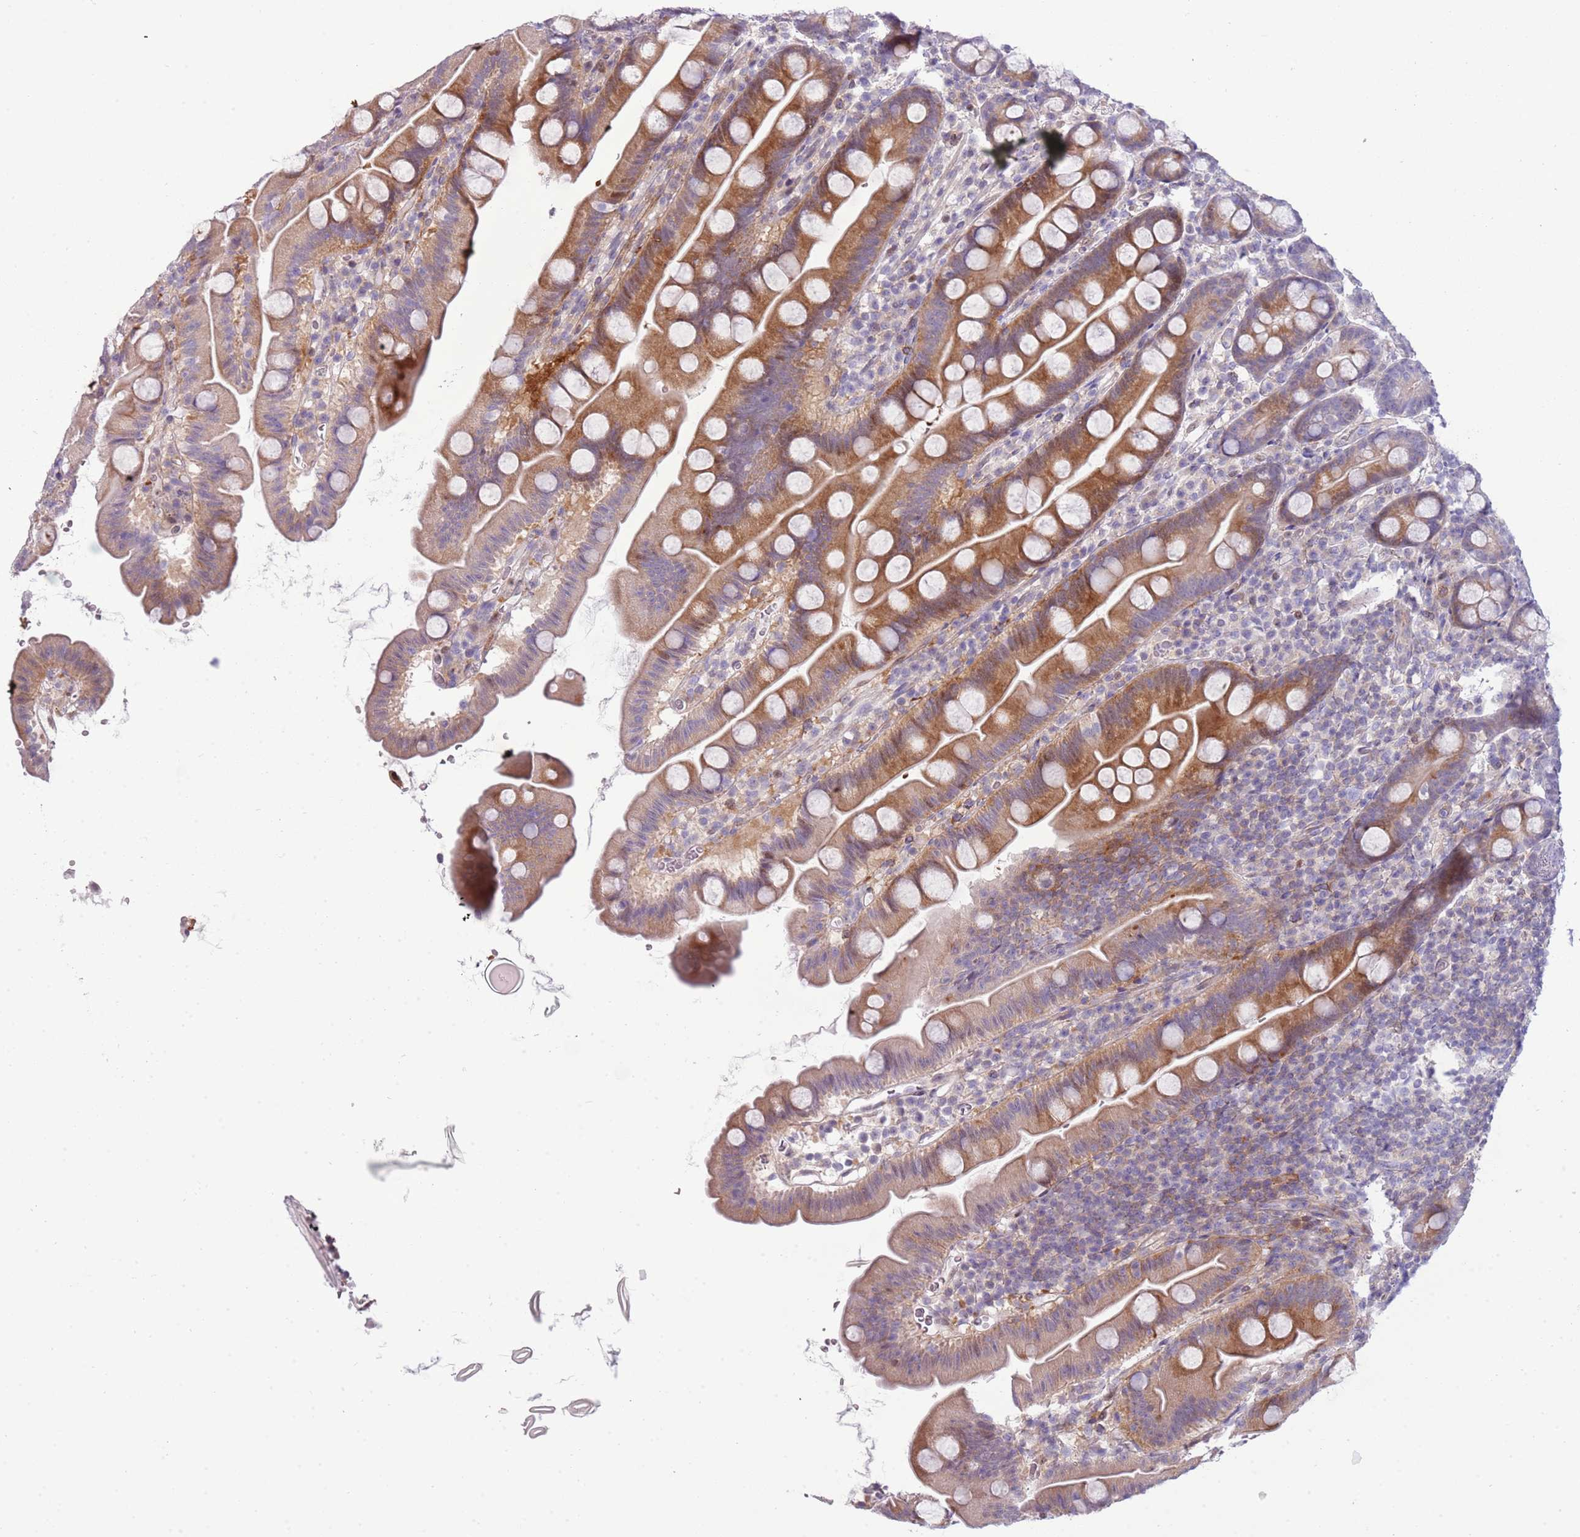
{"staining": {"intensity": "moderate", "quantity": "25%-75%", "location": "cytoplasmic/membranous,nuclear"}, "tissue": "small intestine", "cell_type": "Glandular cells", "image_type": "normal", "snomed": [{"axis": "morphology", "description": "Normal tissue, NOS"}, {"axis": "topography", "description": "Small intestine"}], "caption": "Small intestine stained with a brown dye reveals moderate cytoplasmic/membranous,nuclear positive positivity in approximately 25%-75% of glandular cells.", "gene": "NBPF4", "patient": {"sex": "female", "age": 68}}